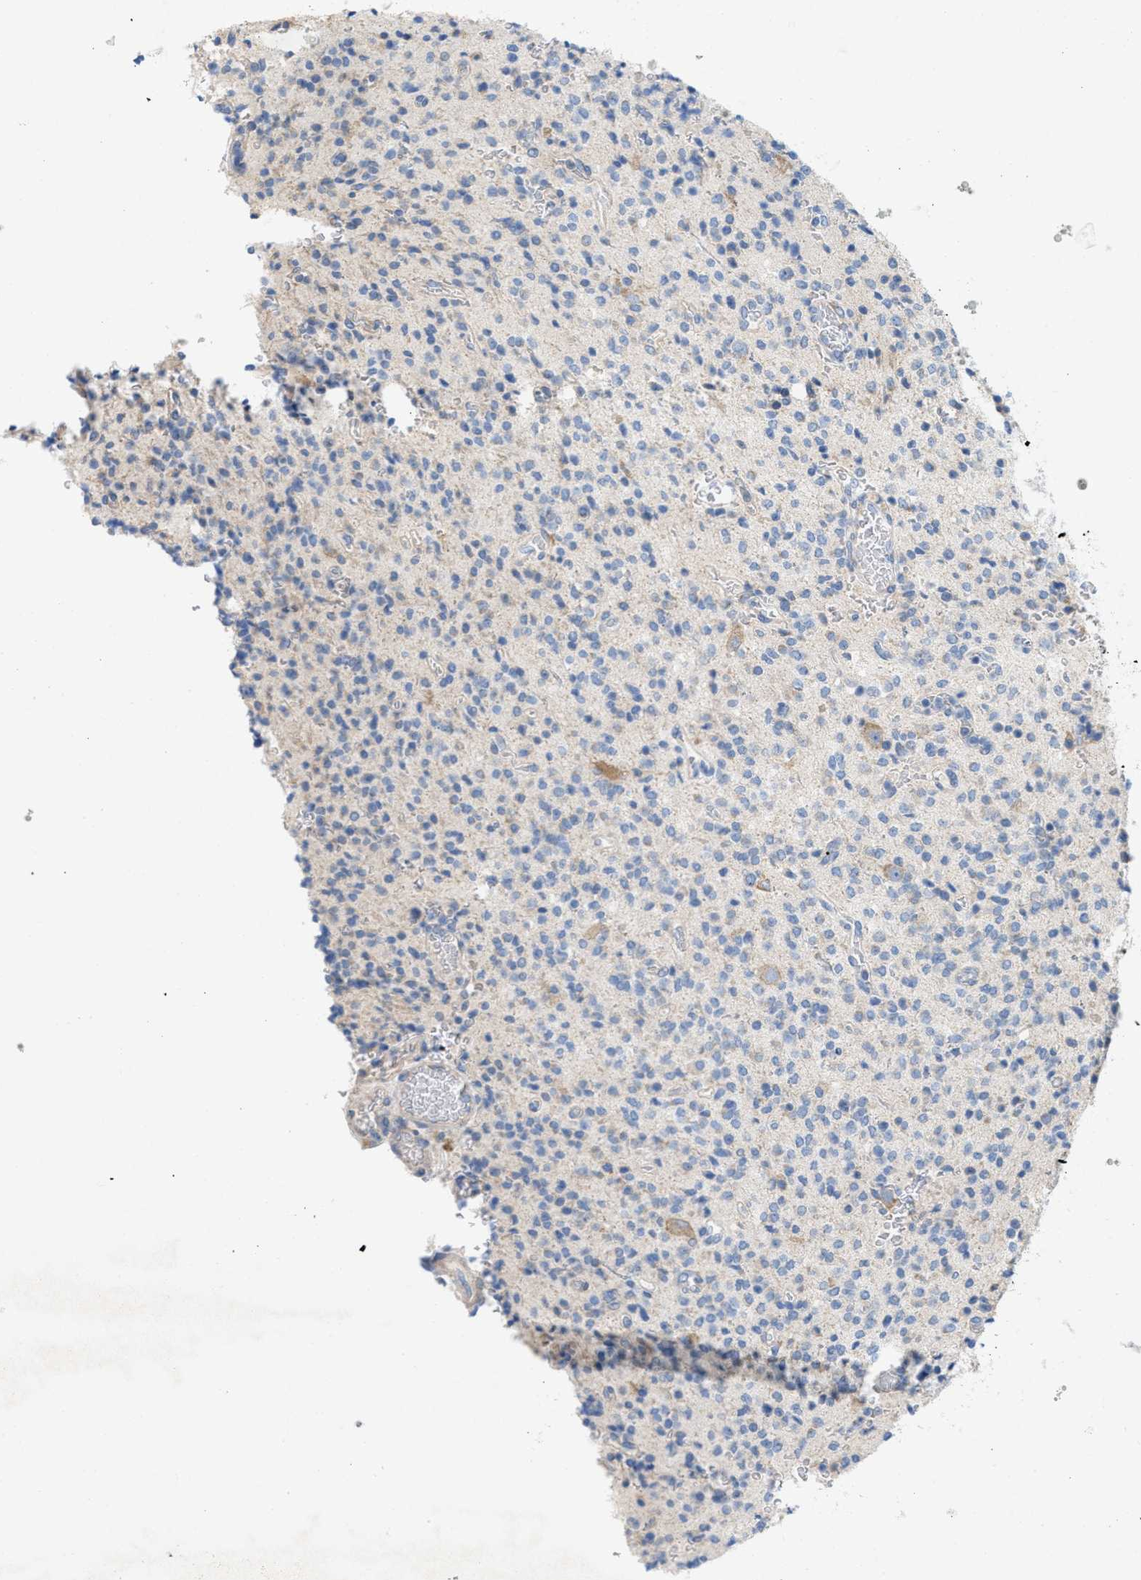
{"staining": {"intensity": "negative", "quantity": "none", "location": "none"}, "tissue": "glioma", "cell_type": "Tumor cells", "image_type": "cancer", "snomed": [{"axis": "morphology", "description": "Glioma, malignant, High grade"}, {"axis": "topography", "description": "Brain"}], "caption": "Tumor cells are negative for protein expression in human glioma.", "gene": "DYNC2I1", "patient": {"sex": "male", "age": 34}}